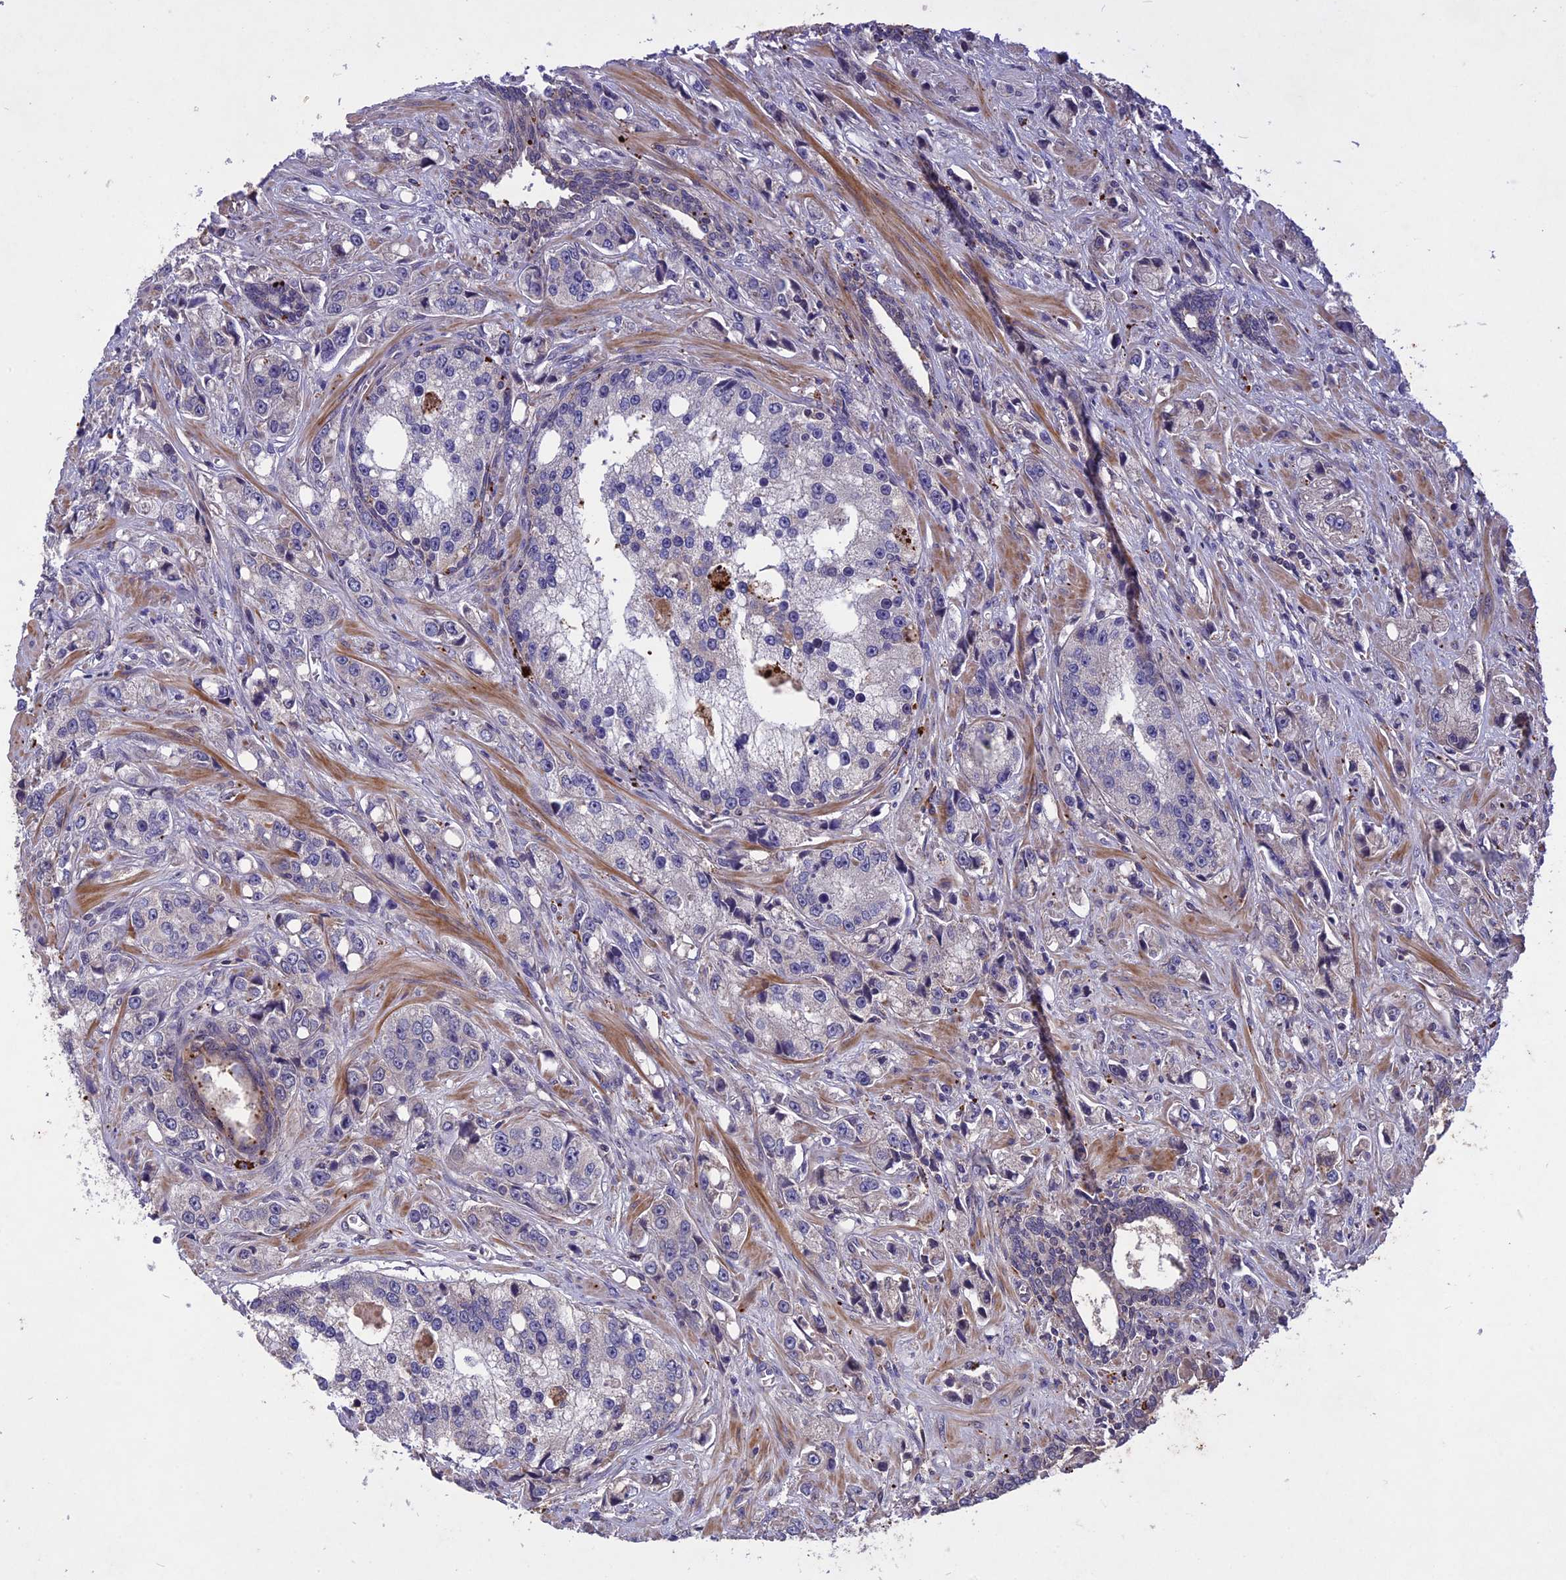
{"staining": {"intensity": "negative", "quantity": "none", "location": "none"}, "tissue": "prostate cancer", "cell_type": "Tumor cells", "image_type": "cancer", "snomed": [{"axis": "morphology", "description": "Adenocarcinoma, High grade"}, {"axis": "topography", "description": "Prostate"}], "caption": "A histopathology image of prostate high-grade adenocarcinoma stained for a protein exhibits no brown staining in tumor cells.", "gene": "ADO", "patient": {"sex": "male", "age": 74}}